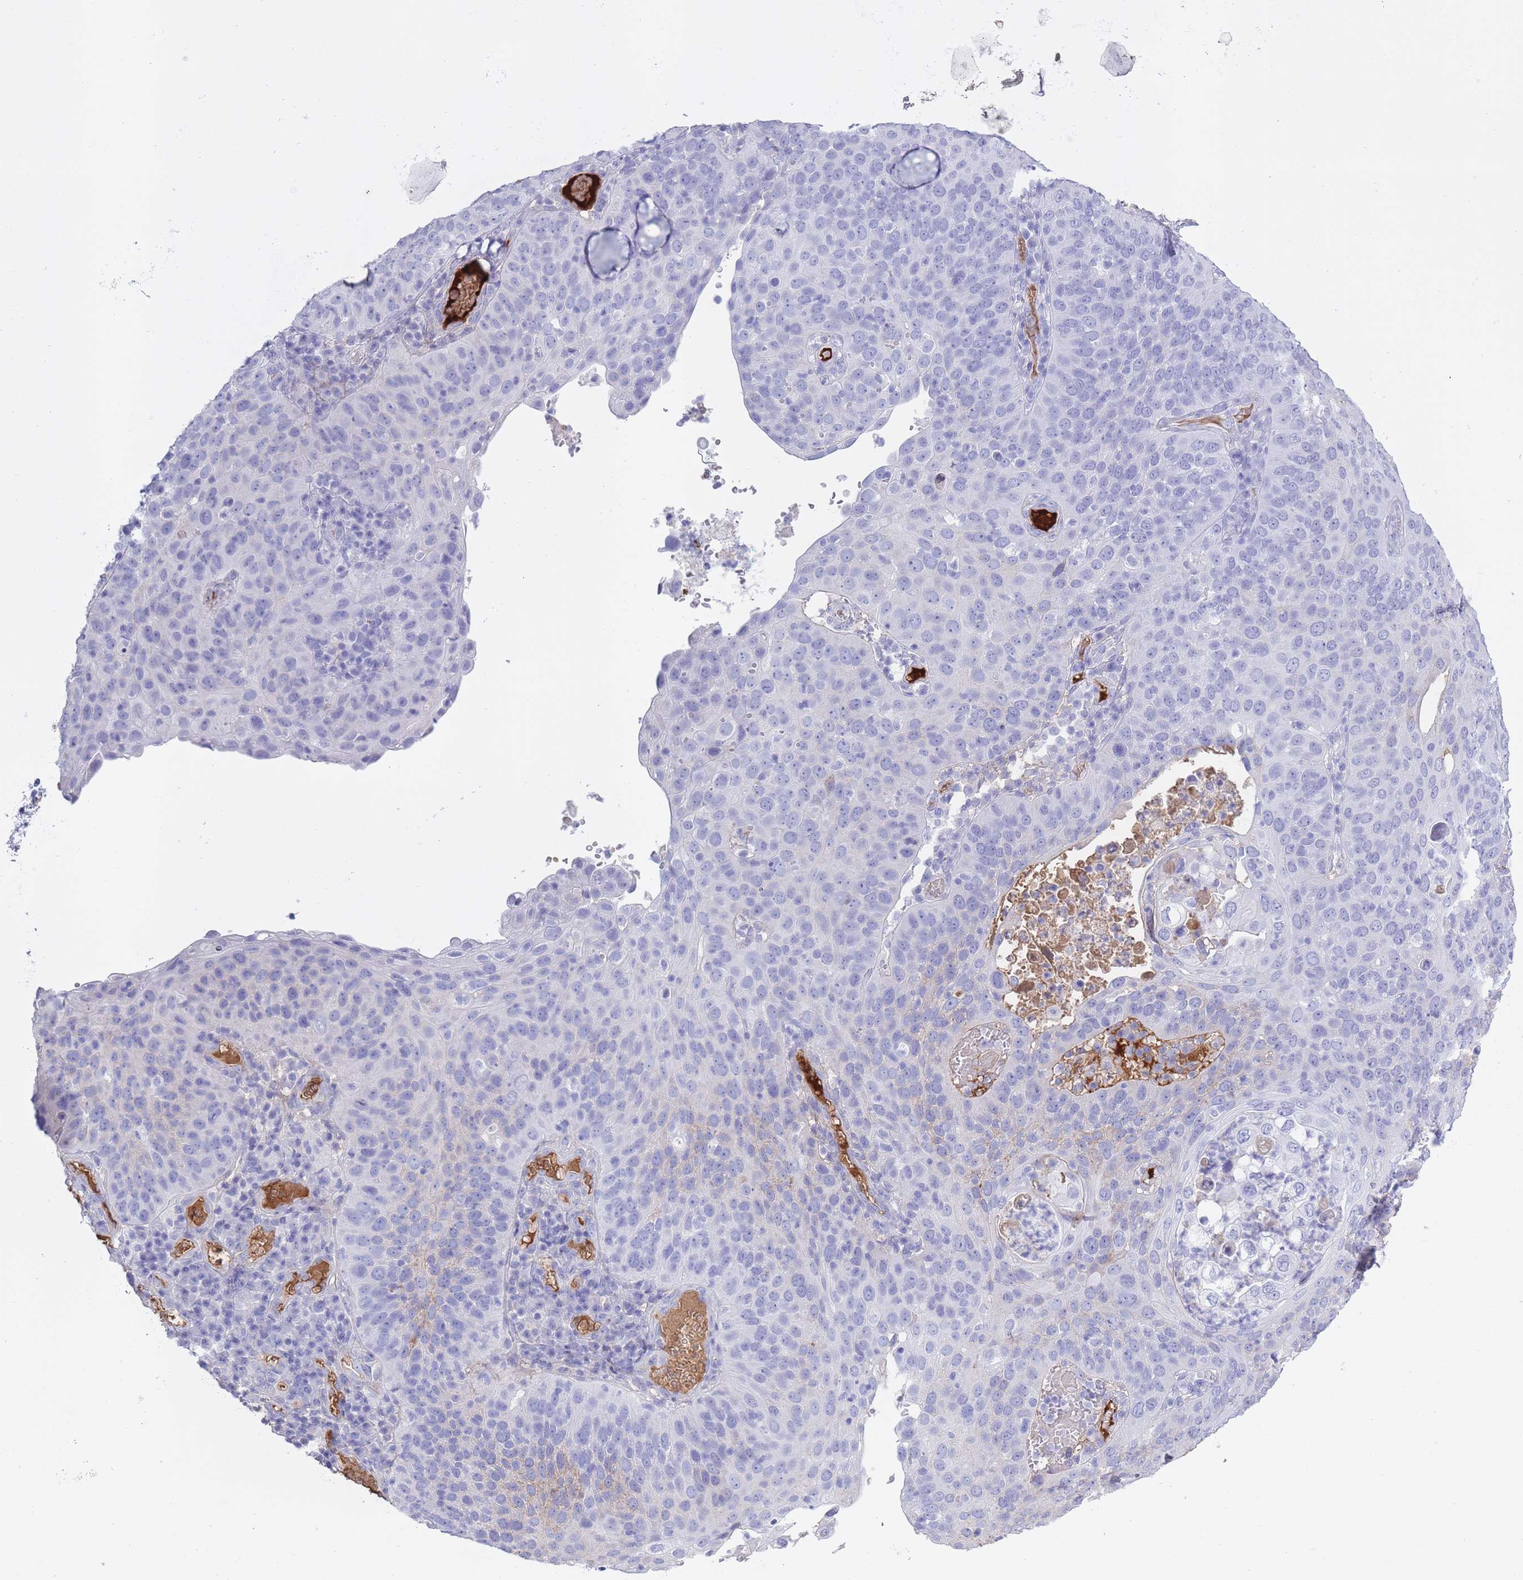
{"staining": {"intensity": "negative", "quantity": "none", "location": "none"}, "tissue": "cervical cancer", "cell_type": "Tumor cells", "image_type": "cancer", "snomed": [{"axis": "morphology", "description": "Squamous cell carcinoma, NOS"}, {"axis": "topography", "description": "Cervix"}], "caption": "High magnification brightfield microscopy of cervical cancer stained with DAB (brown) and counterstained with hematoxylin (blue): tumor cells show no significant positivity. The staining was performed using DAB (3,3'-diaminobenzidine) to visualize the protein expression in brown, while the nuclei were stained in blue with hematoxylin (Magnification: 20x).", "gene": "AP3S2", "patient": {"sex": "female", "age": 36}}